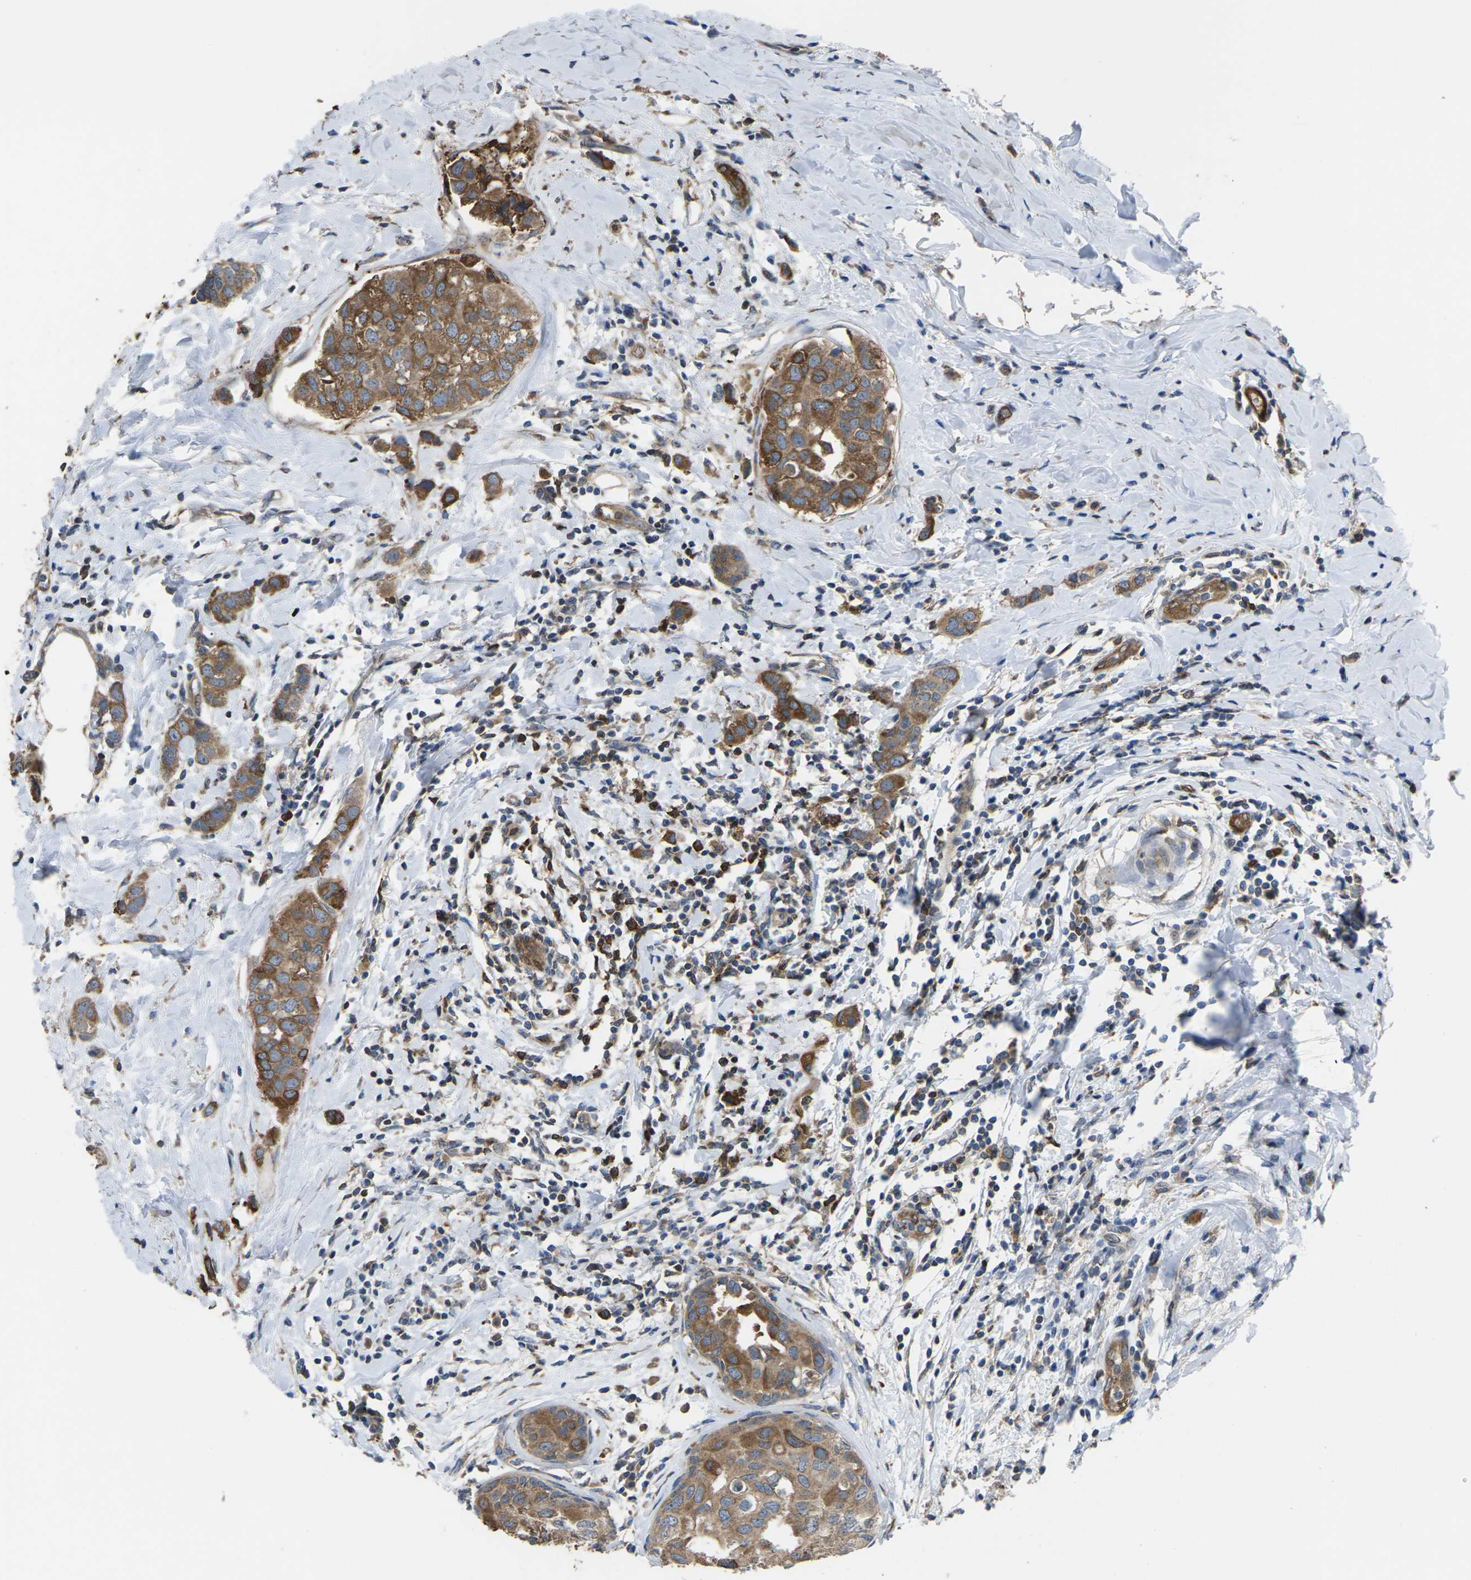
{"staining": {"intensity": "moderate", "quantity": ">75%", "location": "cytoplasmic/membranous"}, "tissue": "breast cancer", "cell_type": "Tumor cells", "image_type": "cancer", "snomed": [{"axis": "morphology", "description": "Duct carcinoma"}, {"axis": "topography", "description": "Breast"}], "caption": "A brown stain labels moderate cytoplasmic/membranous staining of a protein in breast cancer tumor cells.", "gene": "TIAM1", "patient": {"sex": "female", "age": 50}}